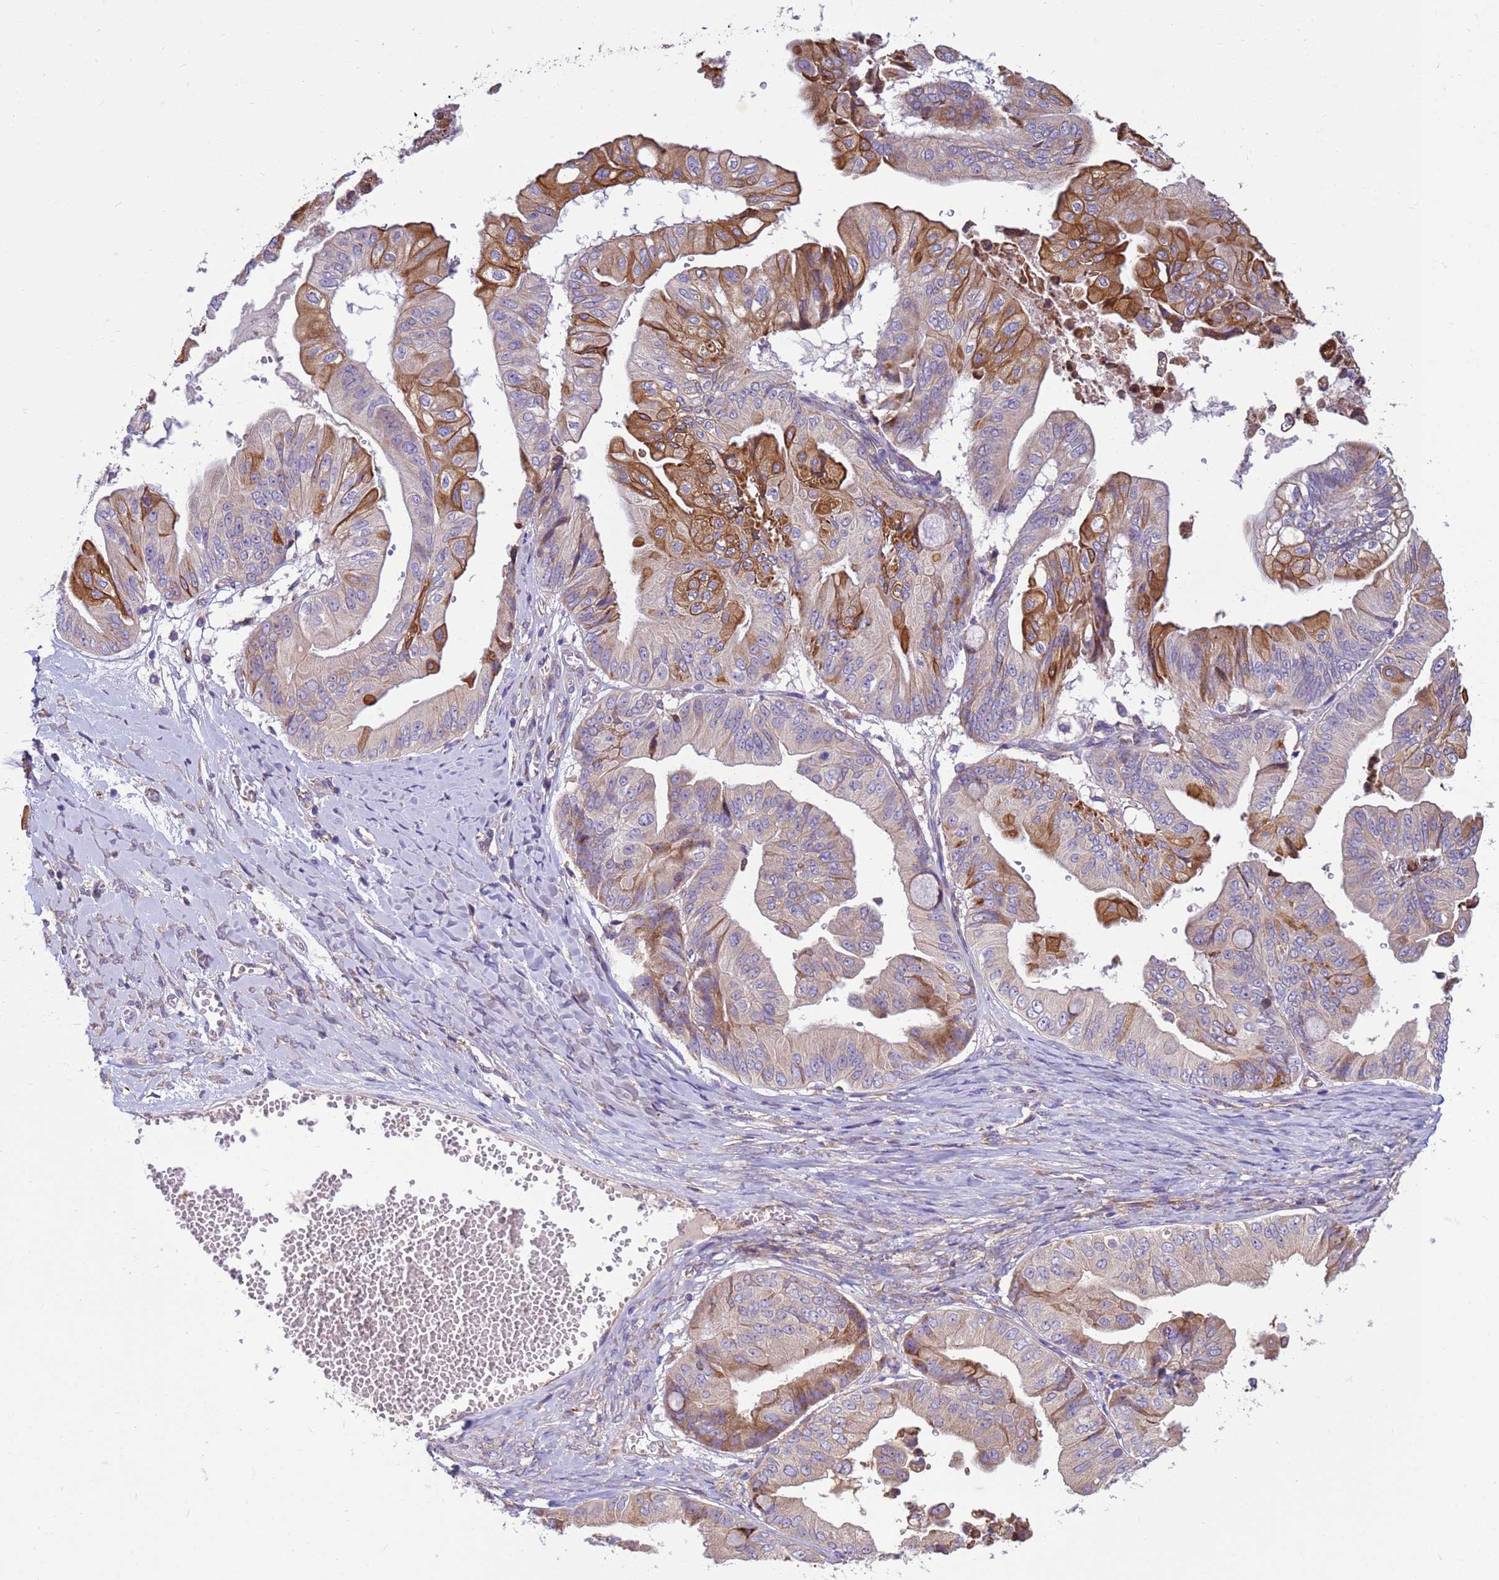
{"staining": {"intensity": "moderate", "quantity": "<25%", "location": "cytoplasmic/membranous"}, "tissue": "ovarian cancer", "cell_type": "Tumor cells", "image_type": "cancer", "snomed": [{"axis": "morphology", "description": "Cystadenocarcinoma, mucinous, NOS"}, {"axis": "topography", "description": "Ovary"}], "caption": "Tumor cells exhibit low levels of moderate cytoplasmic/membranous staining in approximately <25% of cells in human ovarian cancer.", "gene": "THAP5", "patient": {"sex": "female", "age": 61}}